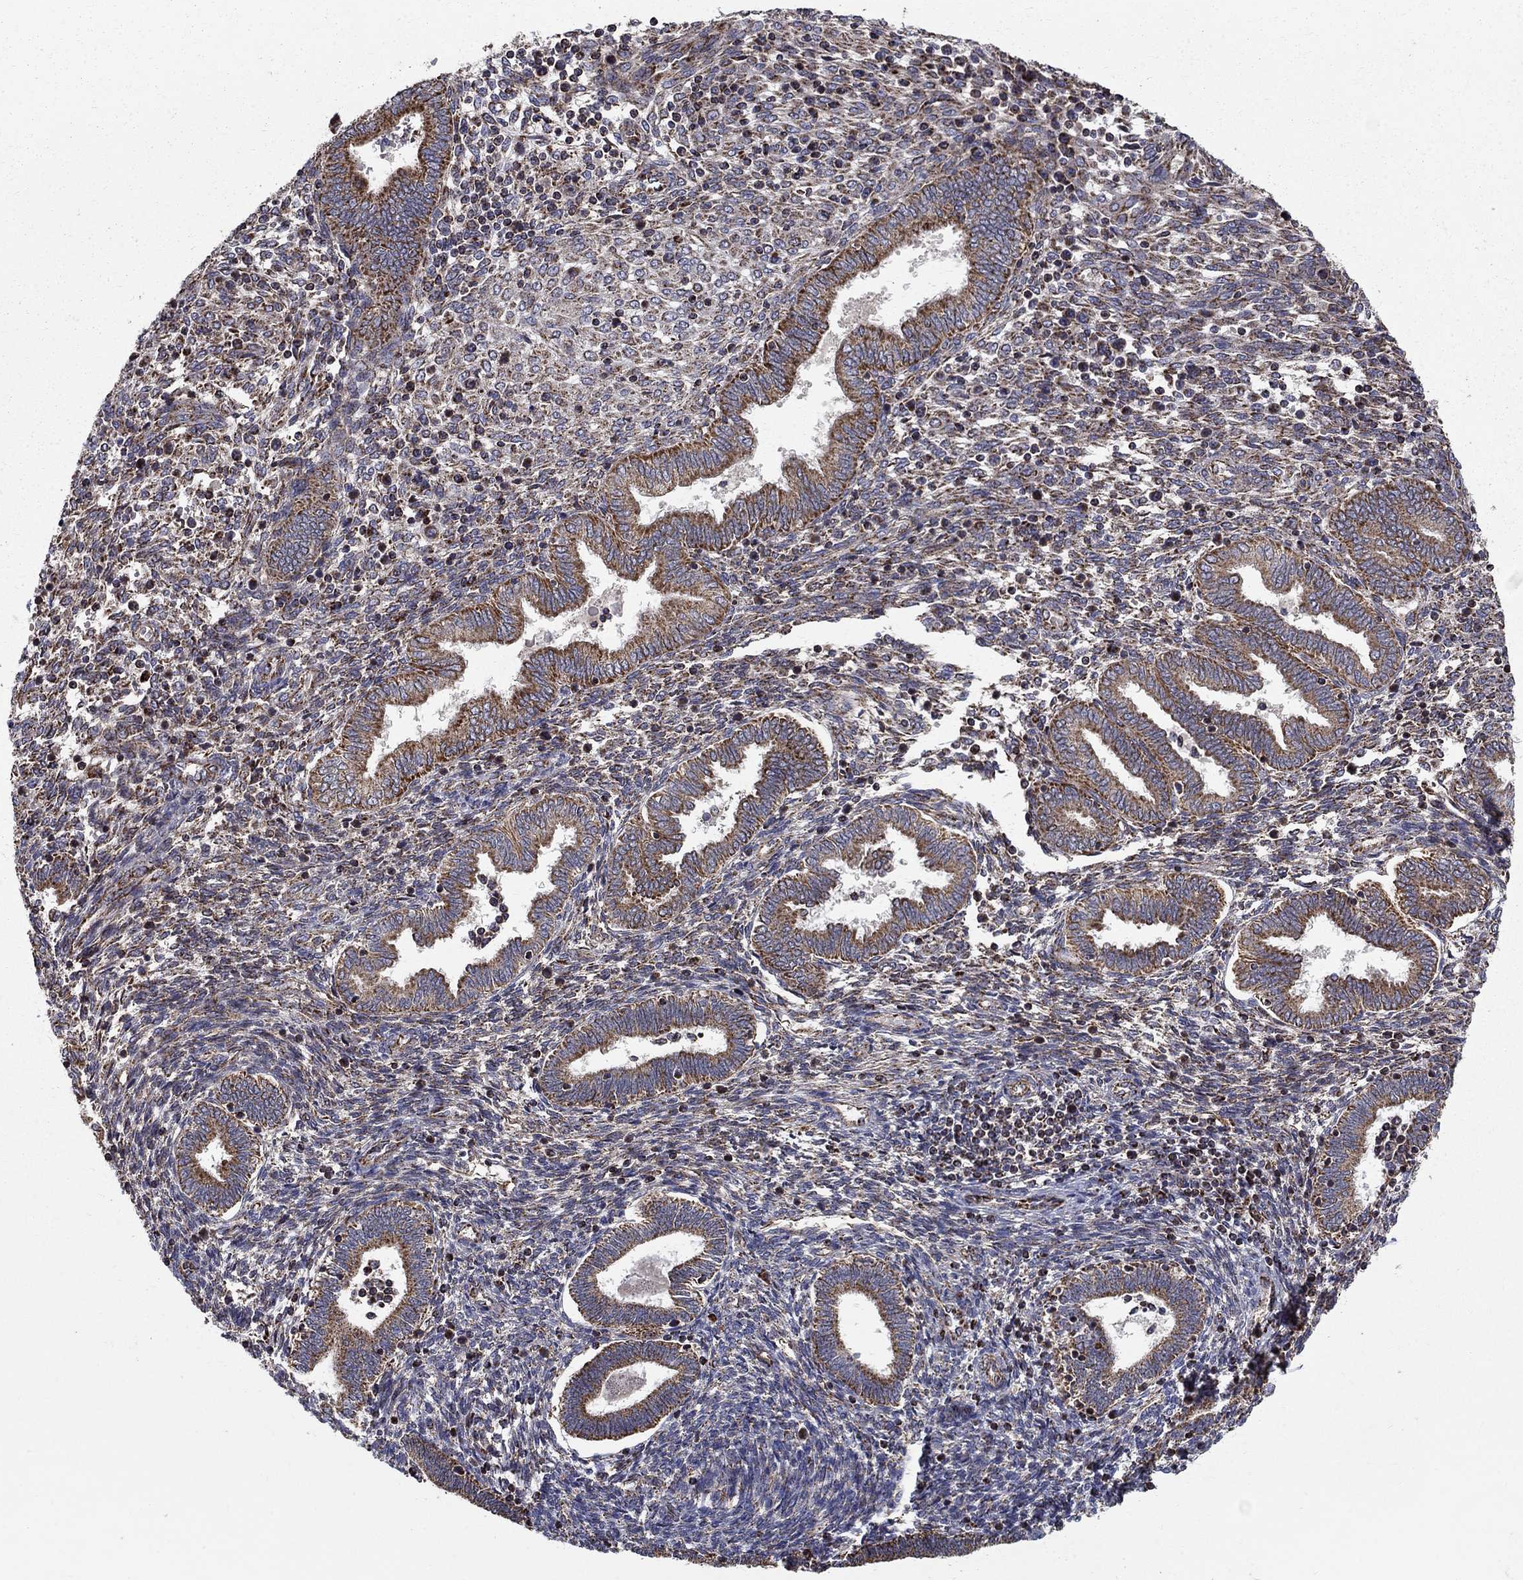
{"staining": {"intensity": "moderate", "quantity": "<25%", "location": "cytoplasmic/membranous"}, "tissue": "endometrium", "cell_type": "Cells in endometrial stroma", "image_type": "normal", "snomed": [{"axis": "morphology", "description": "Normal tissue, NOS"}, {"axis": "topography", "description": "Endometrium"}], "caption": "Immunohistochemistry (DAB) staining of normal endometrium reveals moderate cytoplasmic/membranous protein expression in about <25% of cells in endometrial stroma. (brown staining indicates protein expression, while blue staining denotes nuclei).", "gene": "NDUFS8", "patient": {"sex": "female", "age": 42}}